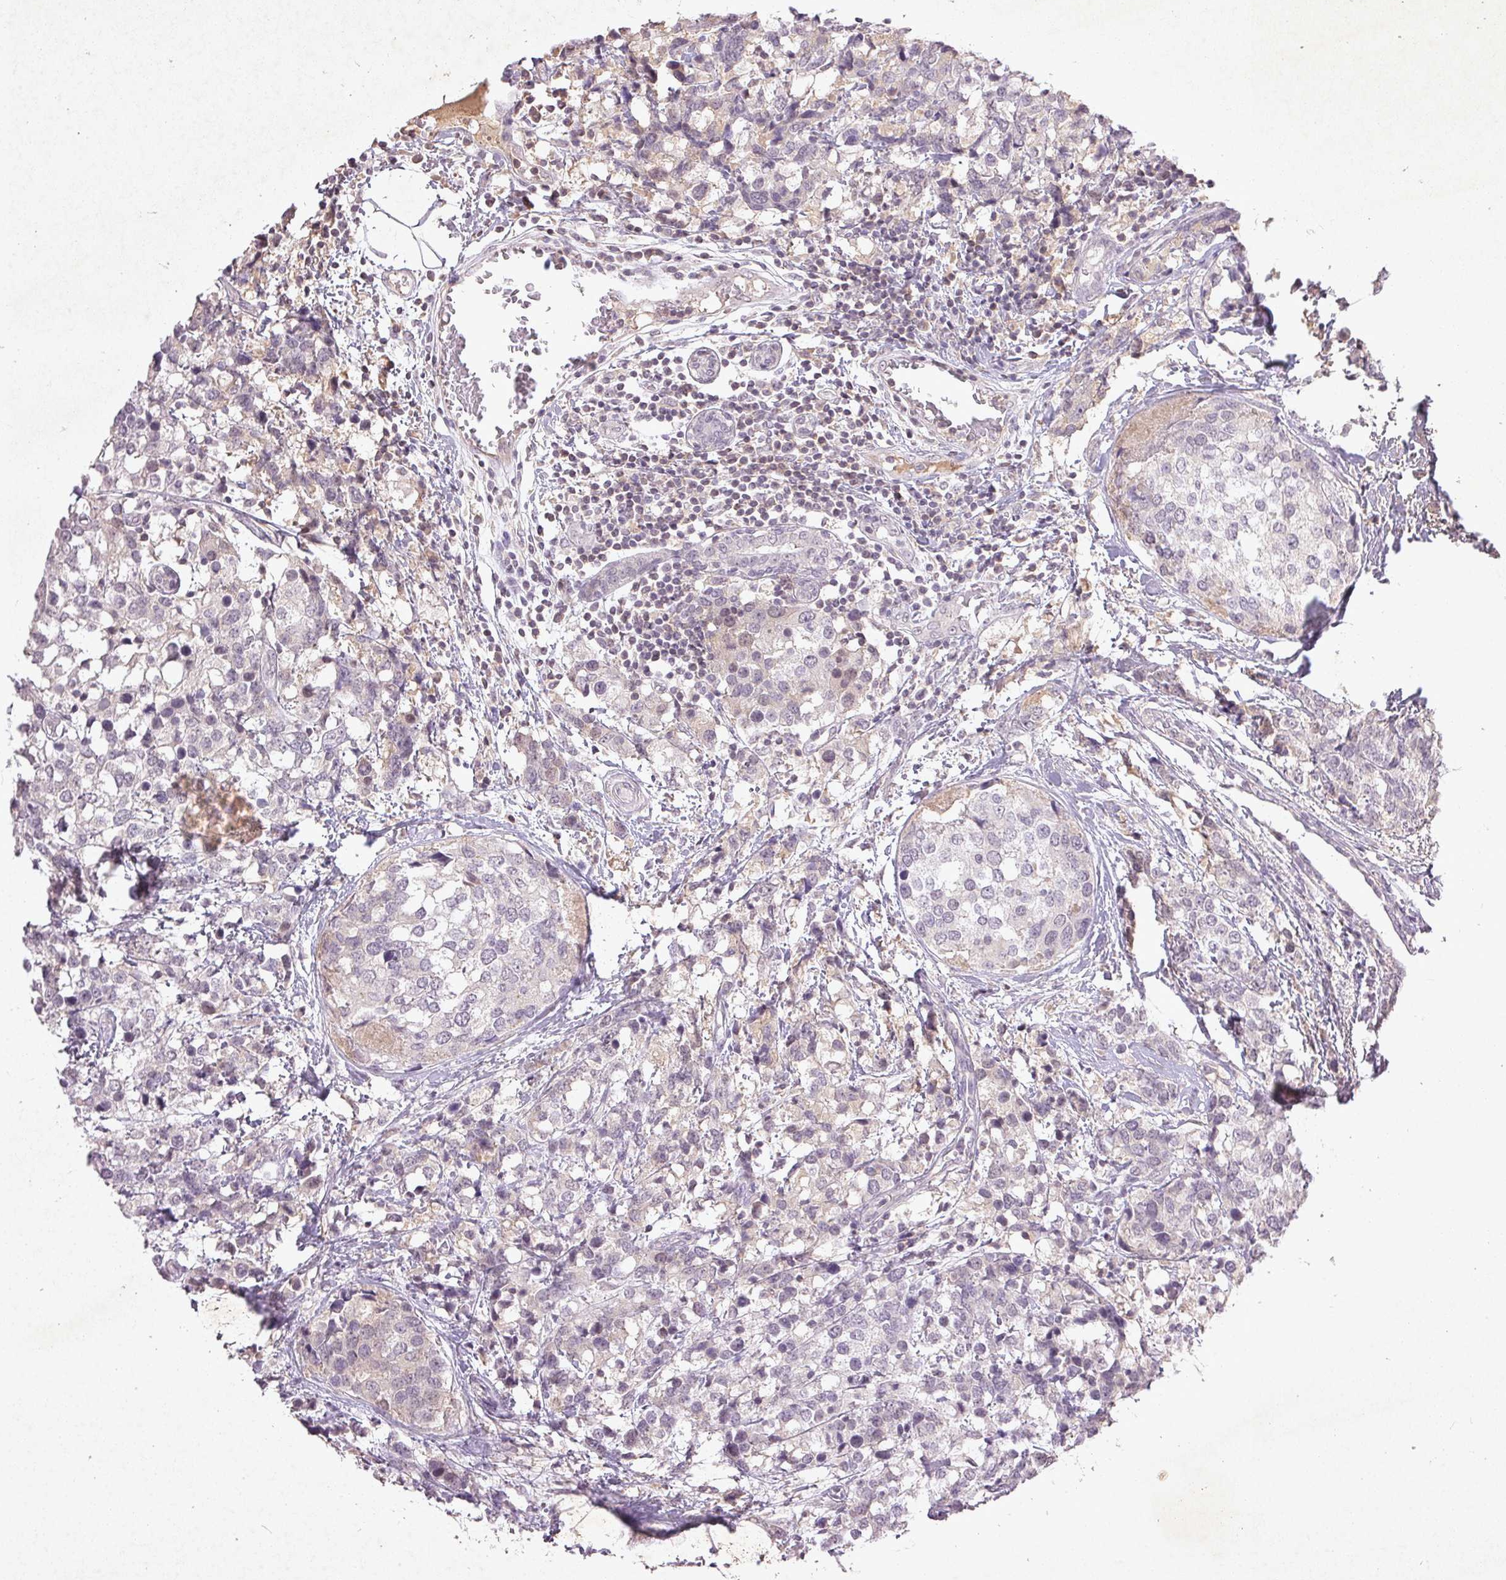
{"staining": {"intensity": "negative", "quantity": "none", "location": "none"}, "tissue": "breast cancer", "cell_type": "Tumor cells", "image_type": "cancer", "snomed": [{"axis": "morphology", "description": "Lobular carcinoma"}, {"axis": "topography", "description": "Breast"}], "caption": "IHC image of neoplastic tissue: human breast lobular carcinoma stained with DAB (3,3'-diaminobenzidine) demonstrates no significant protein positivity in tumor cells.", "gene": "FAM168B", "patient": {"sex": "female", "age": 59}}